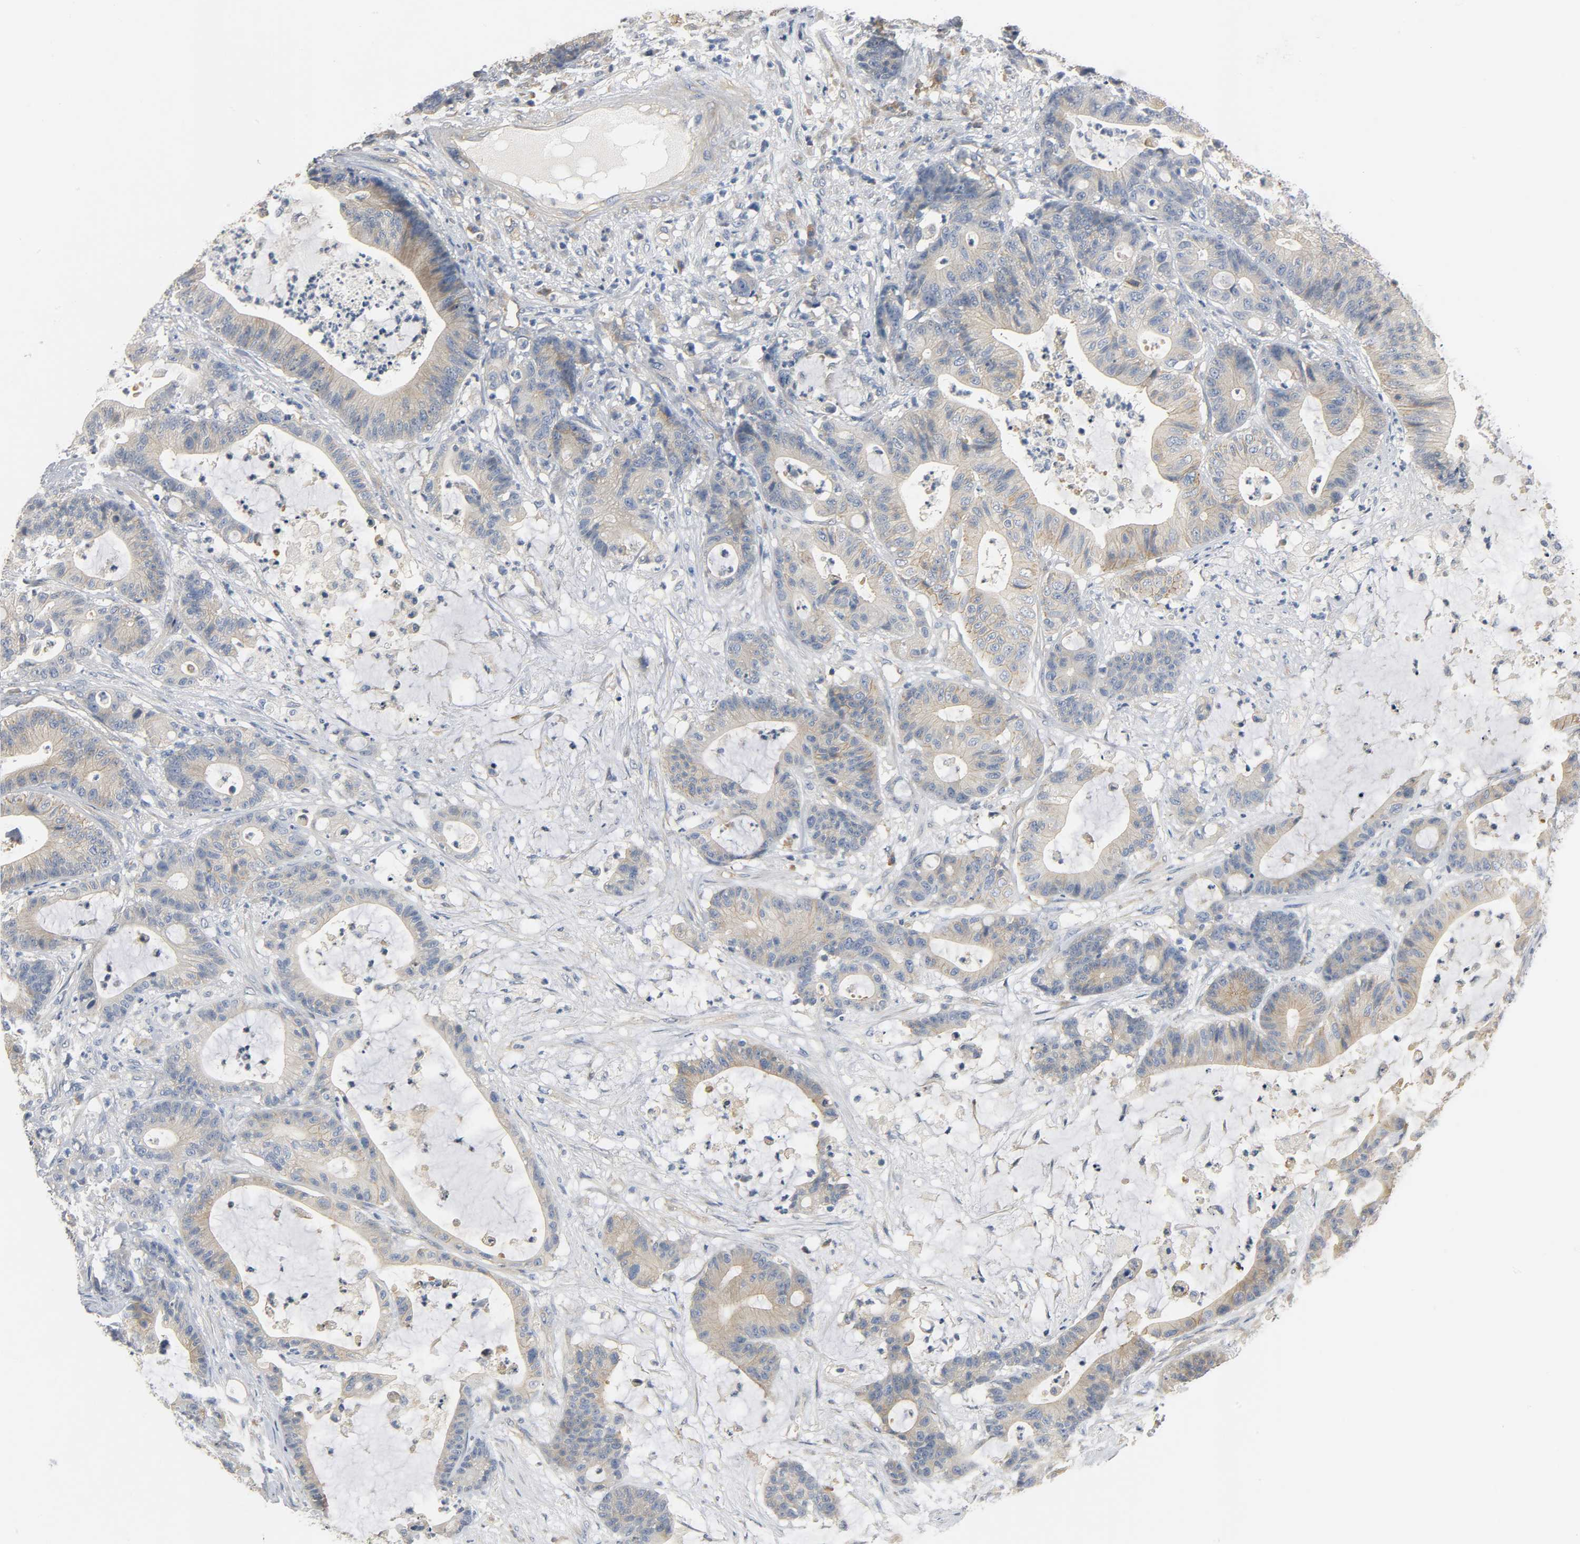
{"staining": {"intensity": "moderate", "quantity": ">75%", "location": "cytoplasmic/membranous"}, "tissue": "colorectal cancer", "cell_type": "Tumor cells", "image_type": "cancer", "snomed": [{"axis": "morphology", "description": "Adenocarcinoma, NOS"}, {"axis": "topography", "description": "Colon"}], "caption": "This is an image of immunohistochemistry (IHC) staining of colorectal cancer (adenocarcinoma), which shows moderate expression in the cytoplasmic/membranous of tumor cells.", "gene": "ARPC1A", "patient": {"sex": "female", "age": 84}}